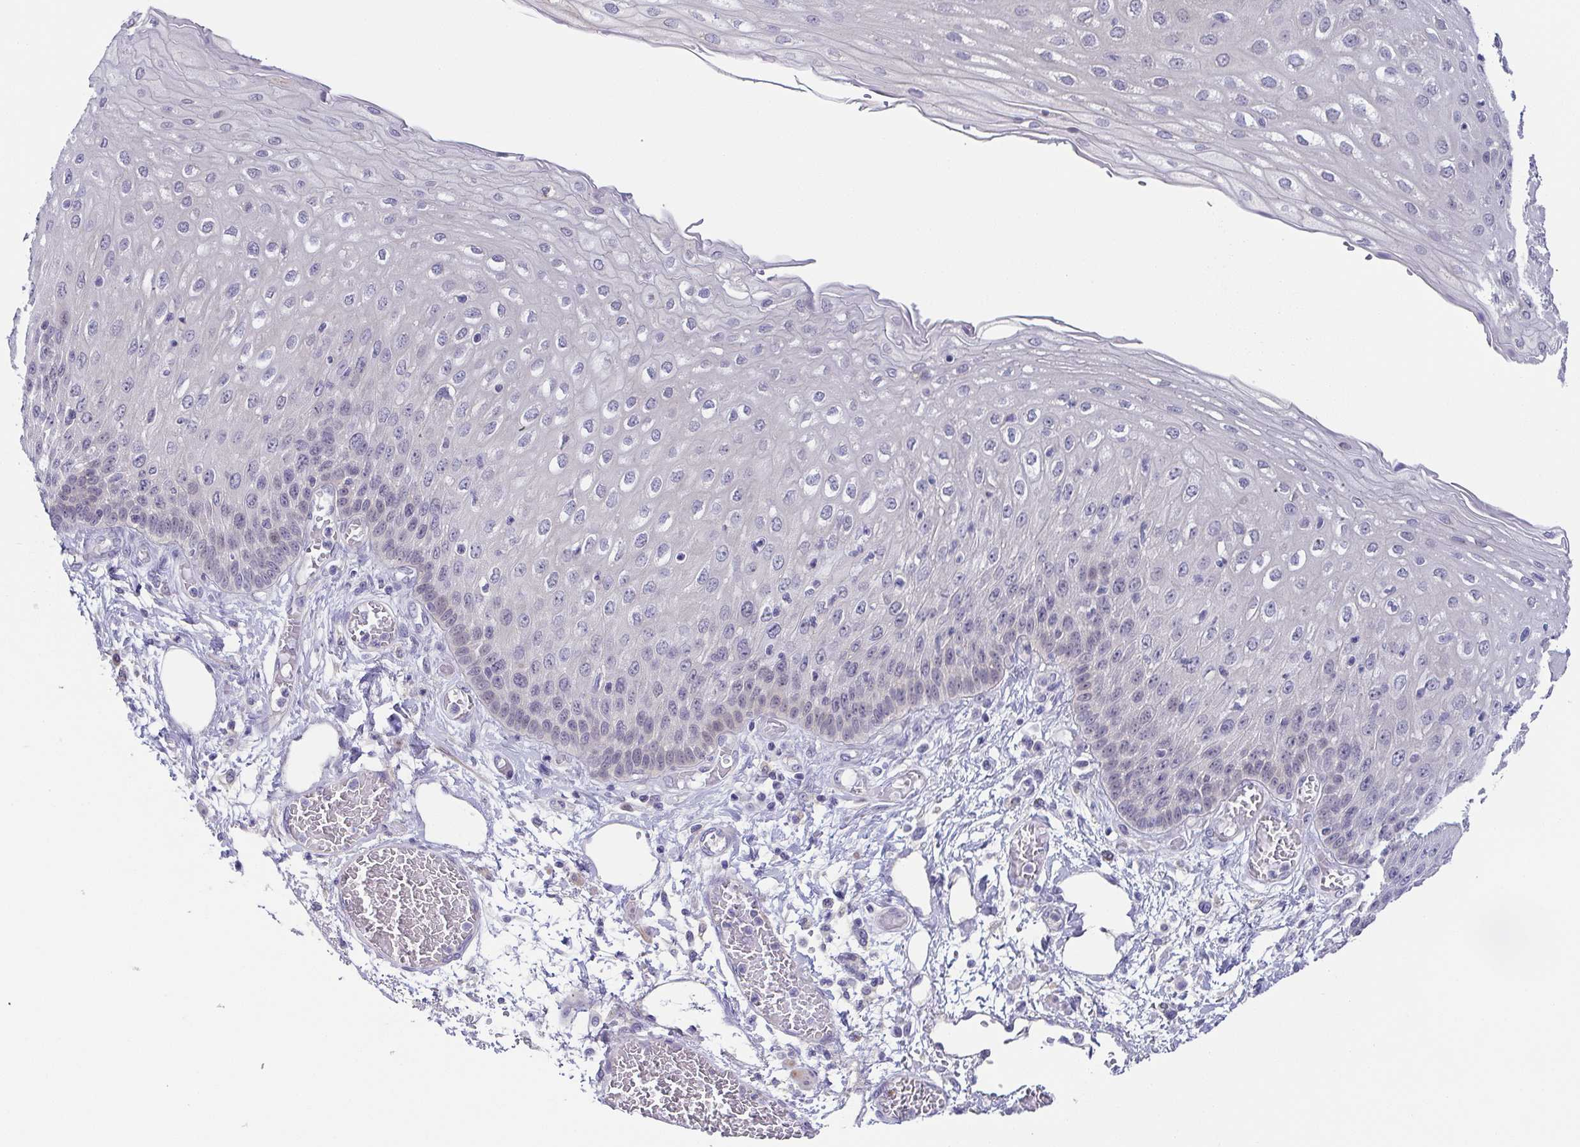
{"staining": {"intensity": "moderate", "quantity": "<25%", "location": "cytoplasmic/membranous"}, "tissue": "esophagus", "cell_type": "Squamous epithelial cells", "image_type": "normal", "snomed": [{"axis": "morphology", "description": "Normal tissue, NOS"}, {"axis": "morphology", "description": "Adenocarcinoma, NOS"}, {"axis": "topography", "description": "Esophagus"}], "caption": "This image exhibits unremarkable esophagus stained with IHC to label a protein in brown. The cytoplasmic/membranous of squamous epithelial cells show moderate positivity for the protein. Nuclei are counter-stained blue.", "gene": "RNASE7", "patient": {"sex": "male", "age": 81}}